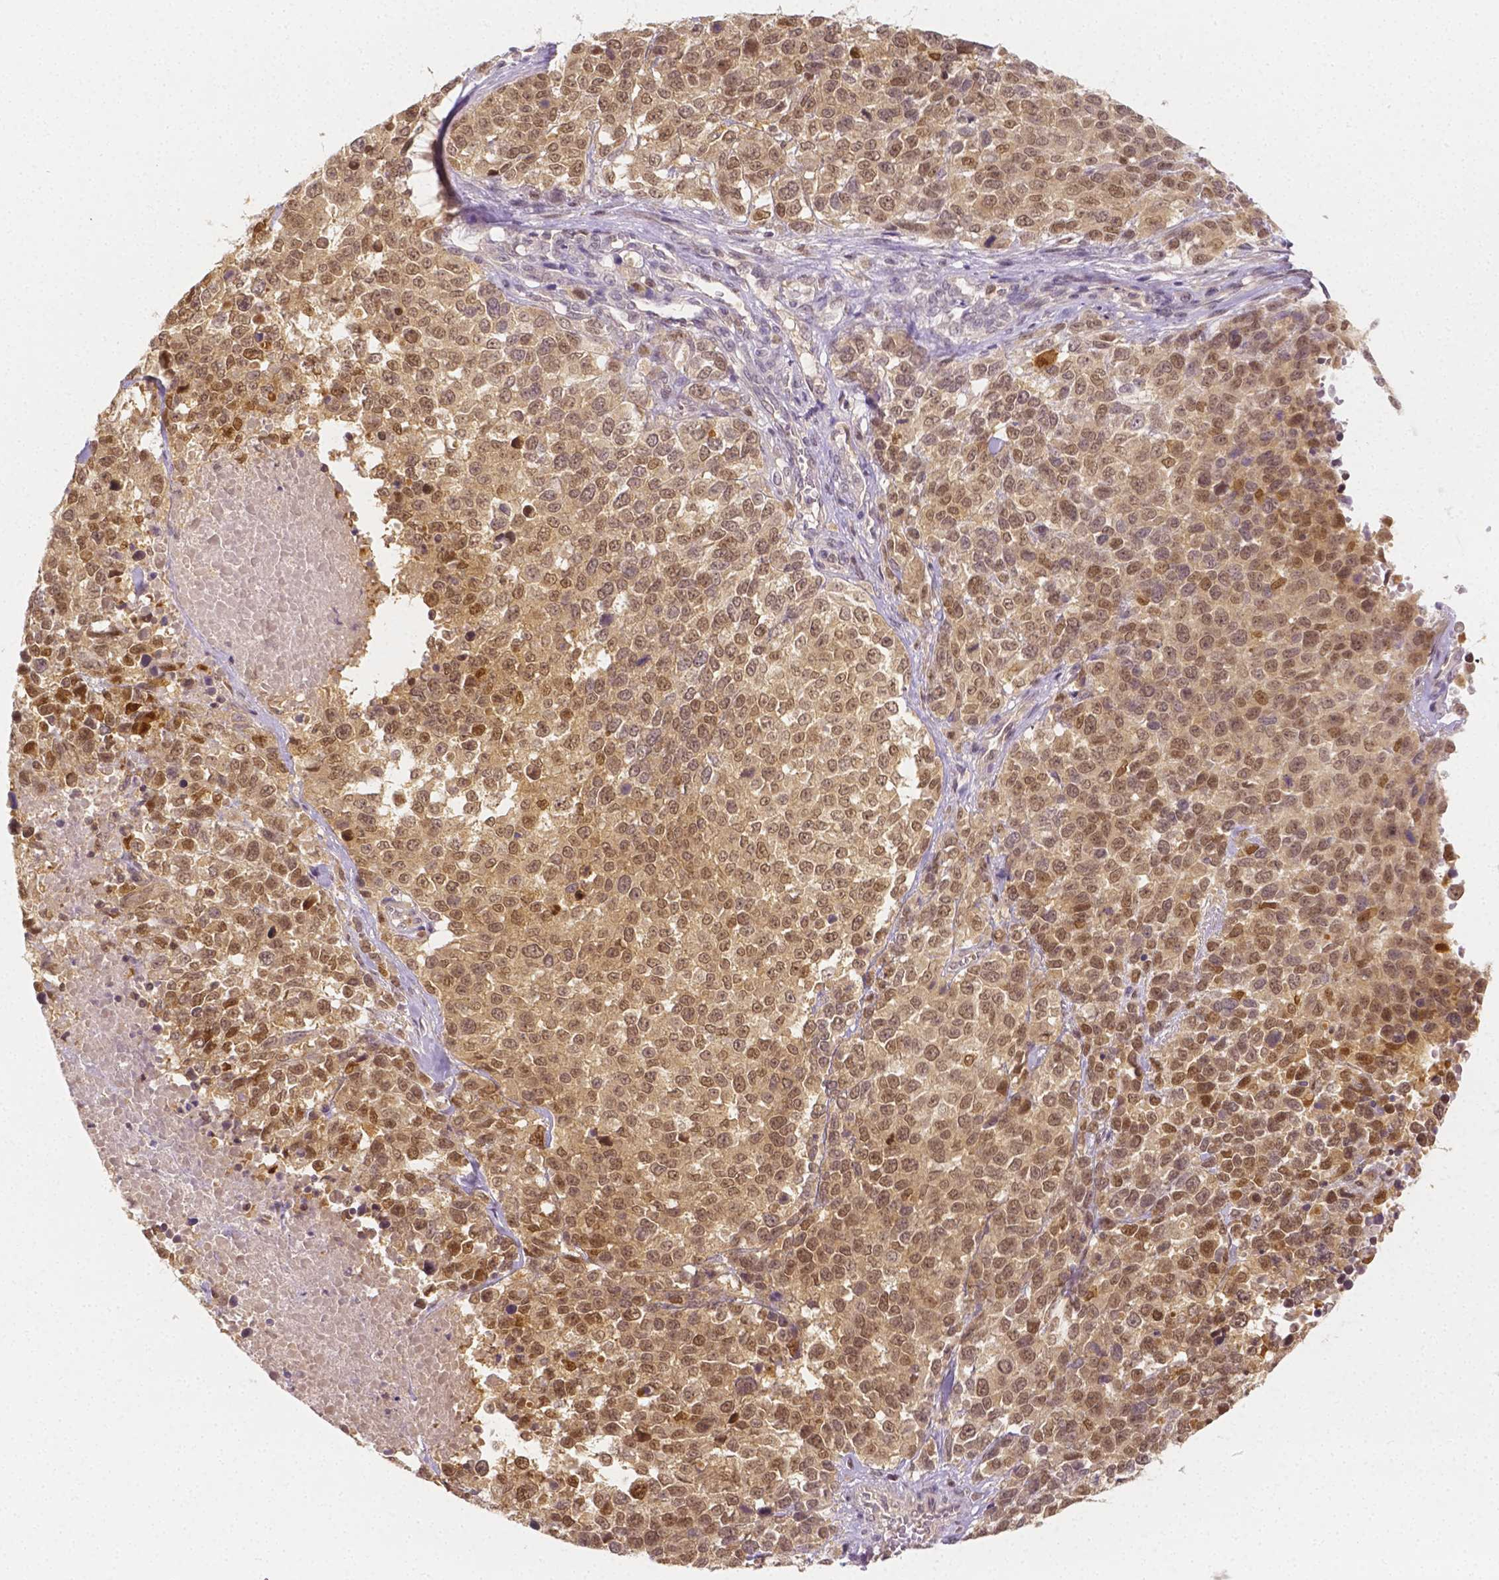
{"staining": {"intensity": "moderate", "quantity": ">75%", "location": "cytoplasmic/membranous,nuclear"}, "tissue": "melanoma", "cell_type": "Tumor cells", "image_type": "cancer", "snomed": [{"axis": "morphology", "description": "Malignant melanoma, Metastatic site"}, {"axis": "topography", "description": "Skin"}], "caption": "Malignant melanoma (metastatic site) tissue demonstrates moderate cytoplasmic/membranous and nuclear expression in about >75% of tumor cells, visualized by immunohistochemistry.", "gene": "SGTB", "patient": {"sex": "male", "age": 84}}